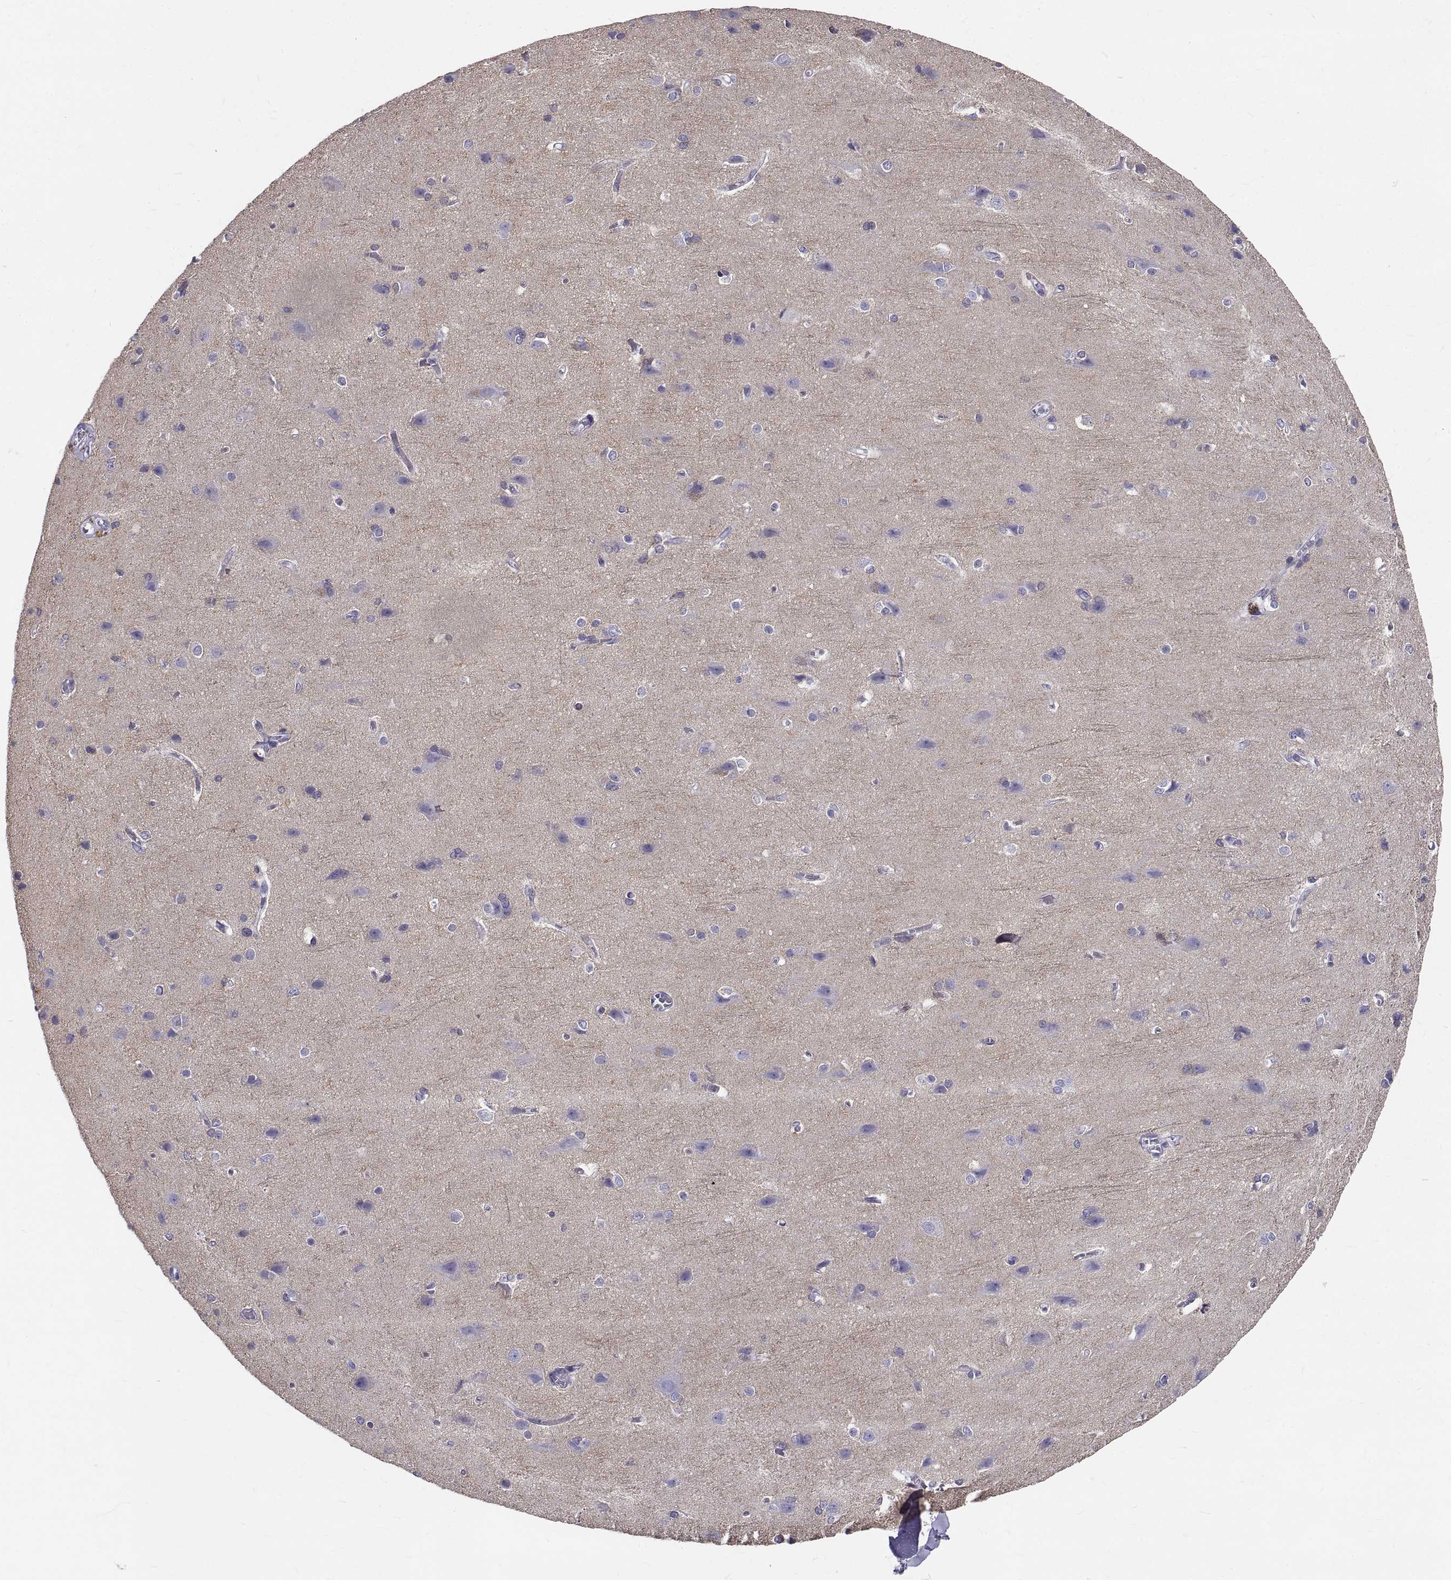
{"staining": {"intensity": "negative", "quantity": "none", "location": "none"}, "tissue": "cerebral cortex", "cell_type": "Endothelial cells", "image_type": "normal", "snomed": [{"axis": "morphology", "description": "Normal tissue, NOS"}, {"axis": "topography", "description": "Cerebral cortex"}], "caption": "Immunohistochemistry (IHC) of unremarkable human cerebral cortex exhibits no positivity in endothelial cells. Brightfield microscopy of immunohistochemistry stained with DAB (3,3'-diaminobenzidine) (brown) and hematoxylin (blue), captured at high magnification.", "gene": "GNG12", "patient": {"sex": "male", "age": 37}}